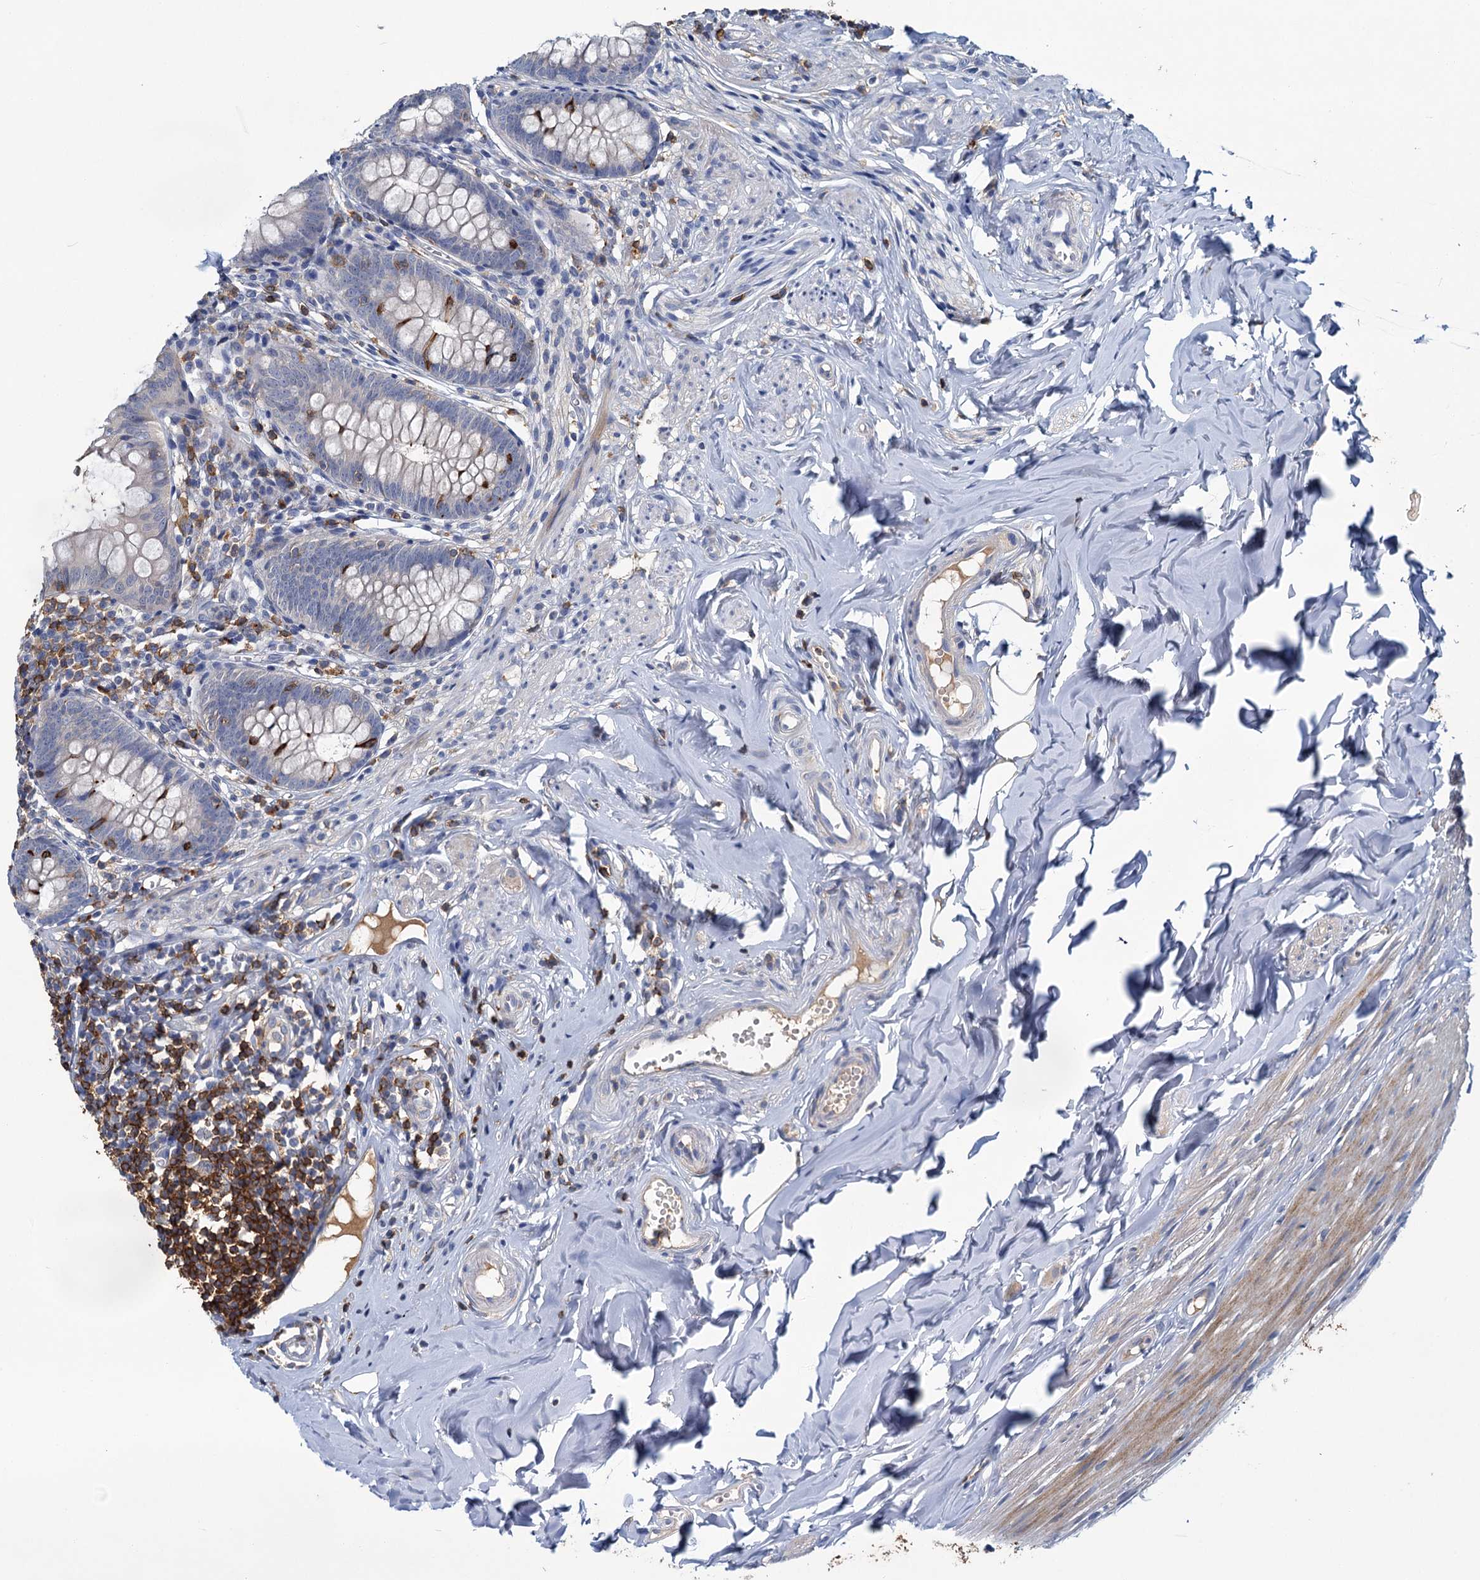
{"staining": {"intensity": "negative", "quantity": "none", "location": "none"}, "tissue": "appendix", "cell_type": "Glandular cells", "image_type": "normal", "snomed": [{"axis": "morphology", "description": "Normal tissue, NOS"}, {"axis": "topography", "description": "Appendix"}], "caption": "Unremarkable appendix was stained to show a protein in brown. There is no significant positivity in glandular cells.", "gene": "FGFR2", "patient": {"sex": "female", "age": 51}}